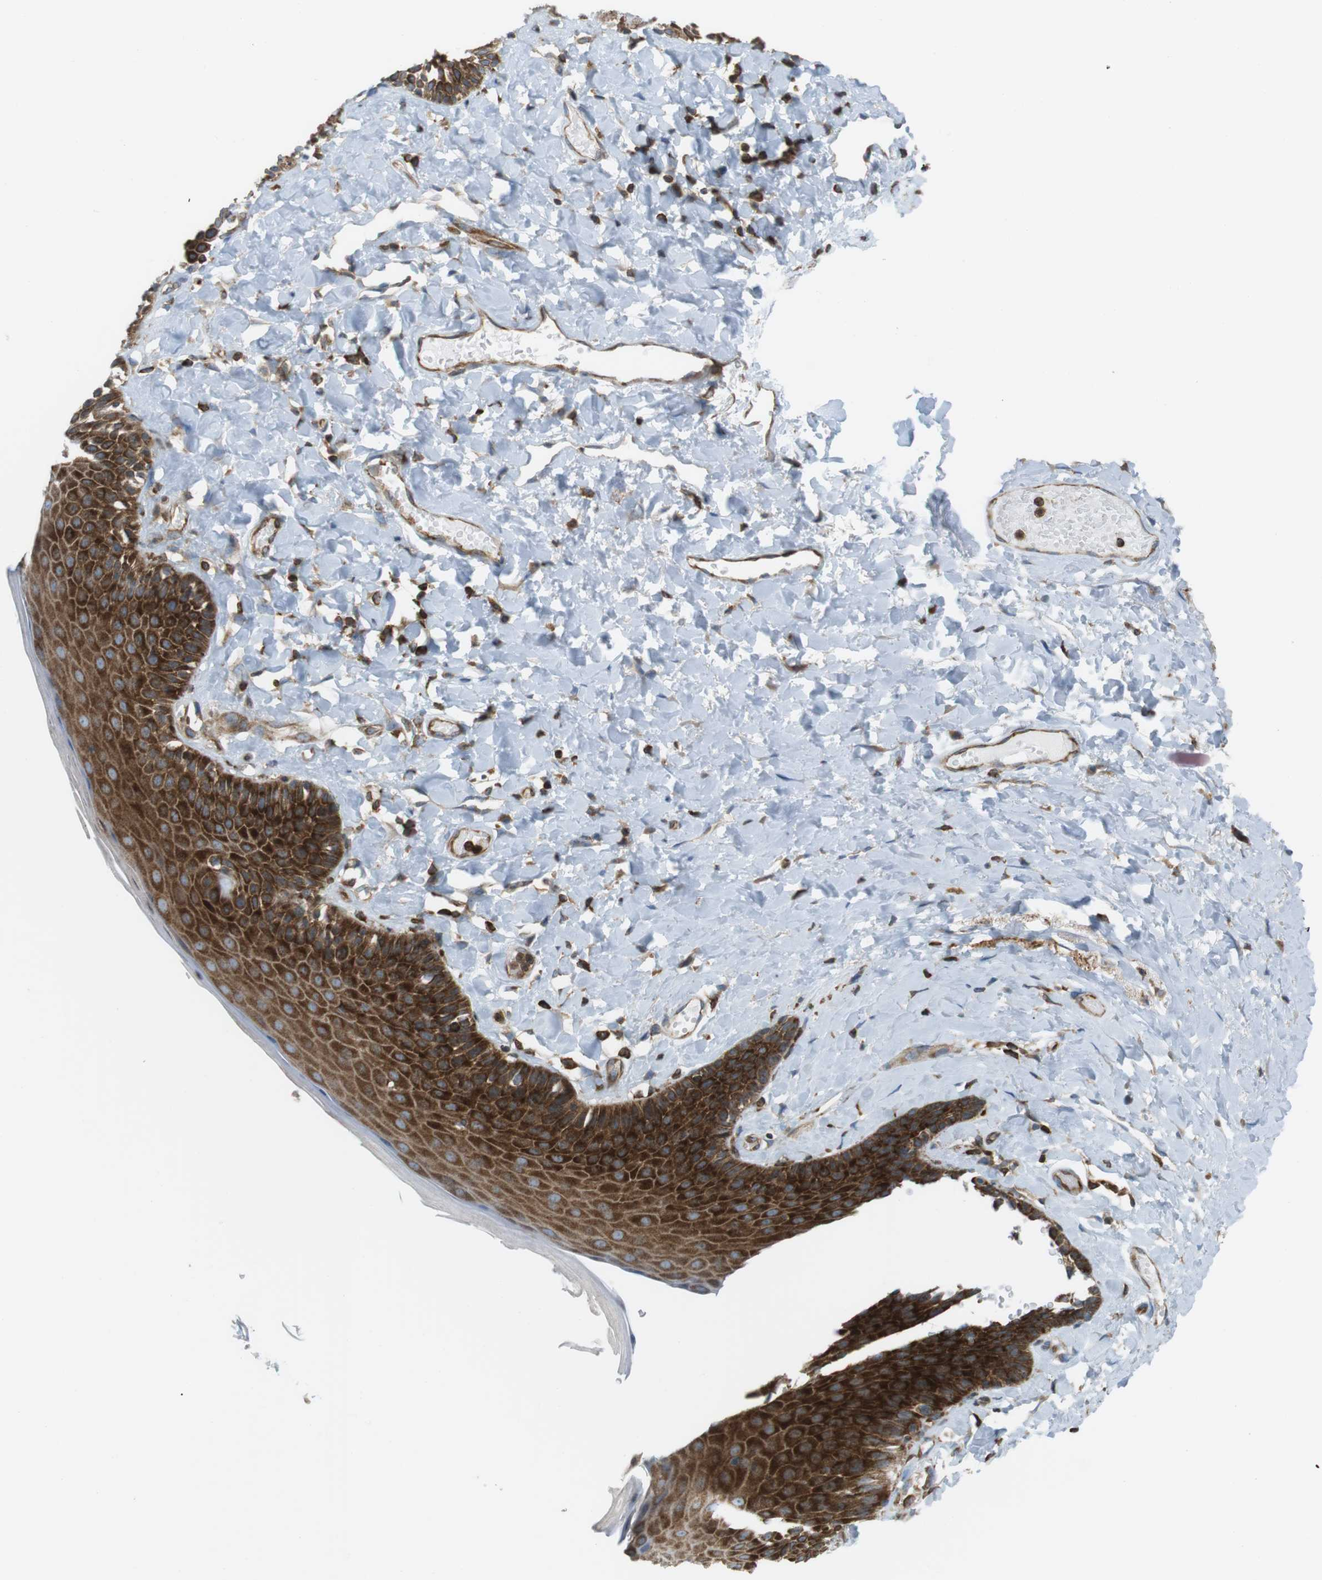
{"staining": {"intensity": "strong", "quantity": ">75%", "location": "cytoplasmic/membranous"}, "tissue": "skin", "cell_type": "Epidermal cells", "image_type": "normal", "snomed": [{"axis": "morphology", "description": "Normal tissue, NOS"}, {"axis": "topography", "description": "Anal"}], "caption": "The micrograph demonstrates a brown stain indicating the presence of a protein in the cytoplasmic/membranous of epidermal cells in skin.", "gene": "FLII", "patient": {"sex": "male", "age": 69}}